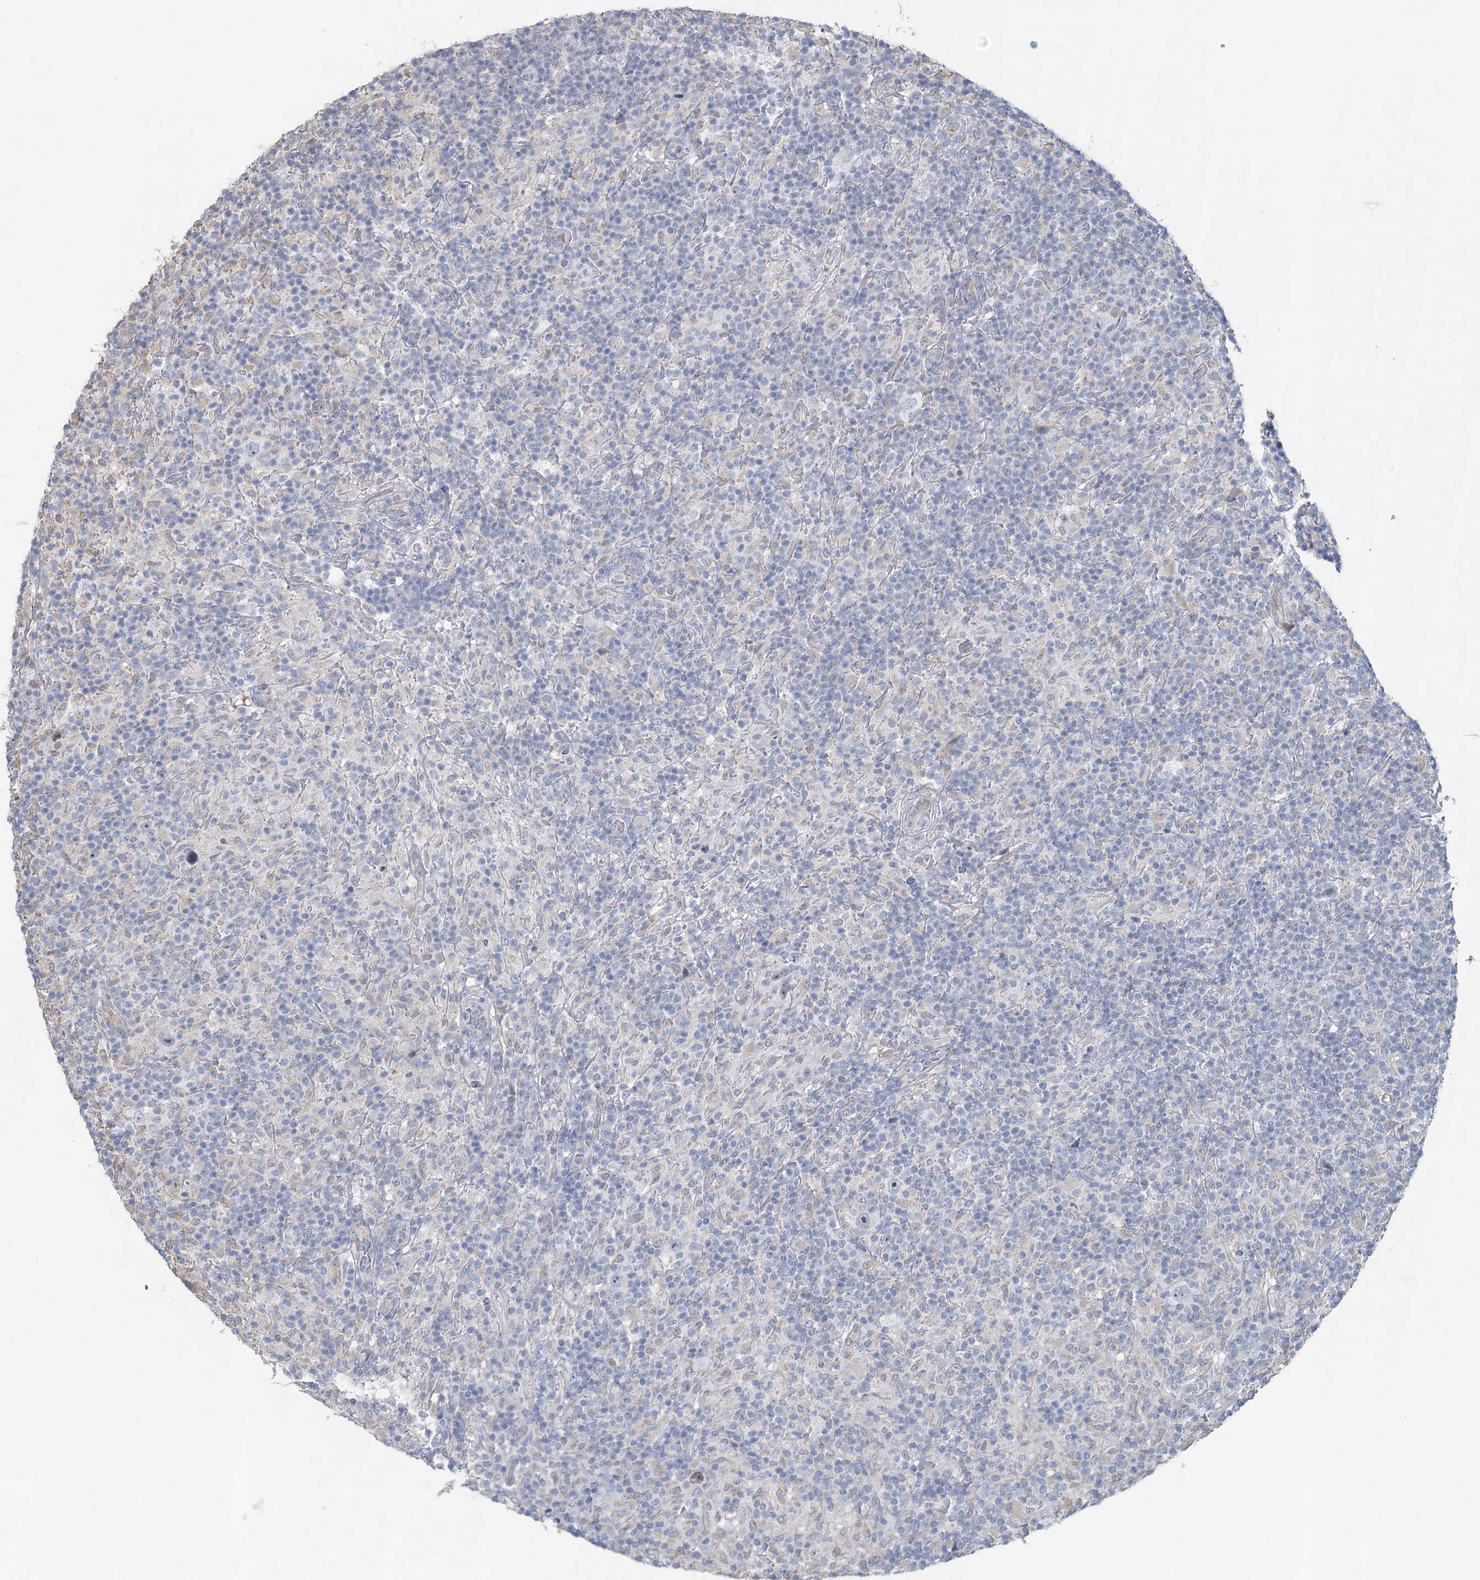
{"staining": {"intensity": "negative", "quantity": "none", "location": "none"}, "tissue": "lymphoma", "cell_type": "Tumor cells", "image_type": "cancer", "snomed": [{"axis": "morphology", "description": "Hodgkin's disease, NOS"}, {"axis": "topography", "description": "Lymph node"}], "caption": "This micrograph is of lymphoma stained with IHC to label a protein in brown with the nuclei are counter-stained blue. There is no expression in tumor cells. The staining was performed using DAB to visualize the protein expression in brown, while the nuclei were stained in blue with hematoxylin (Magnification: 20x).", "gene": "SLC9A3", "patient": {"sex": "male", "age": 70}}